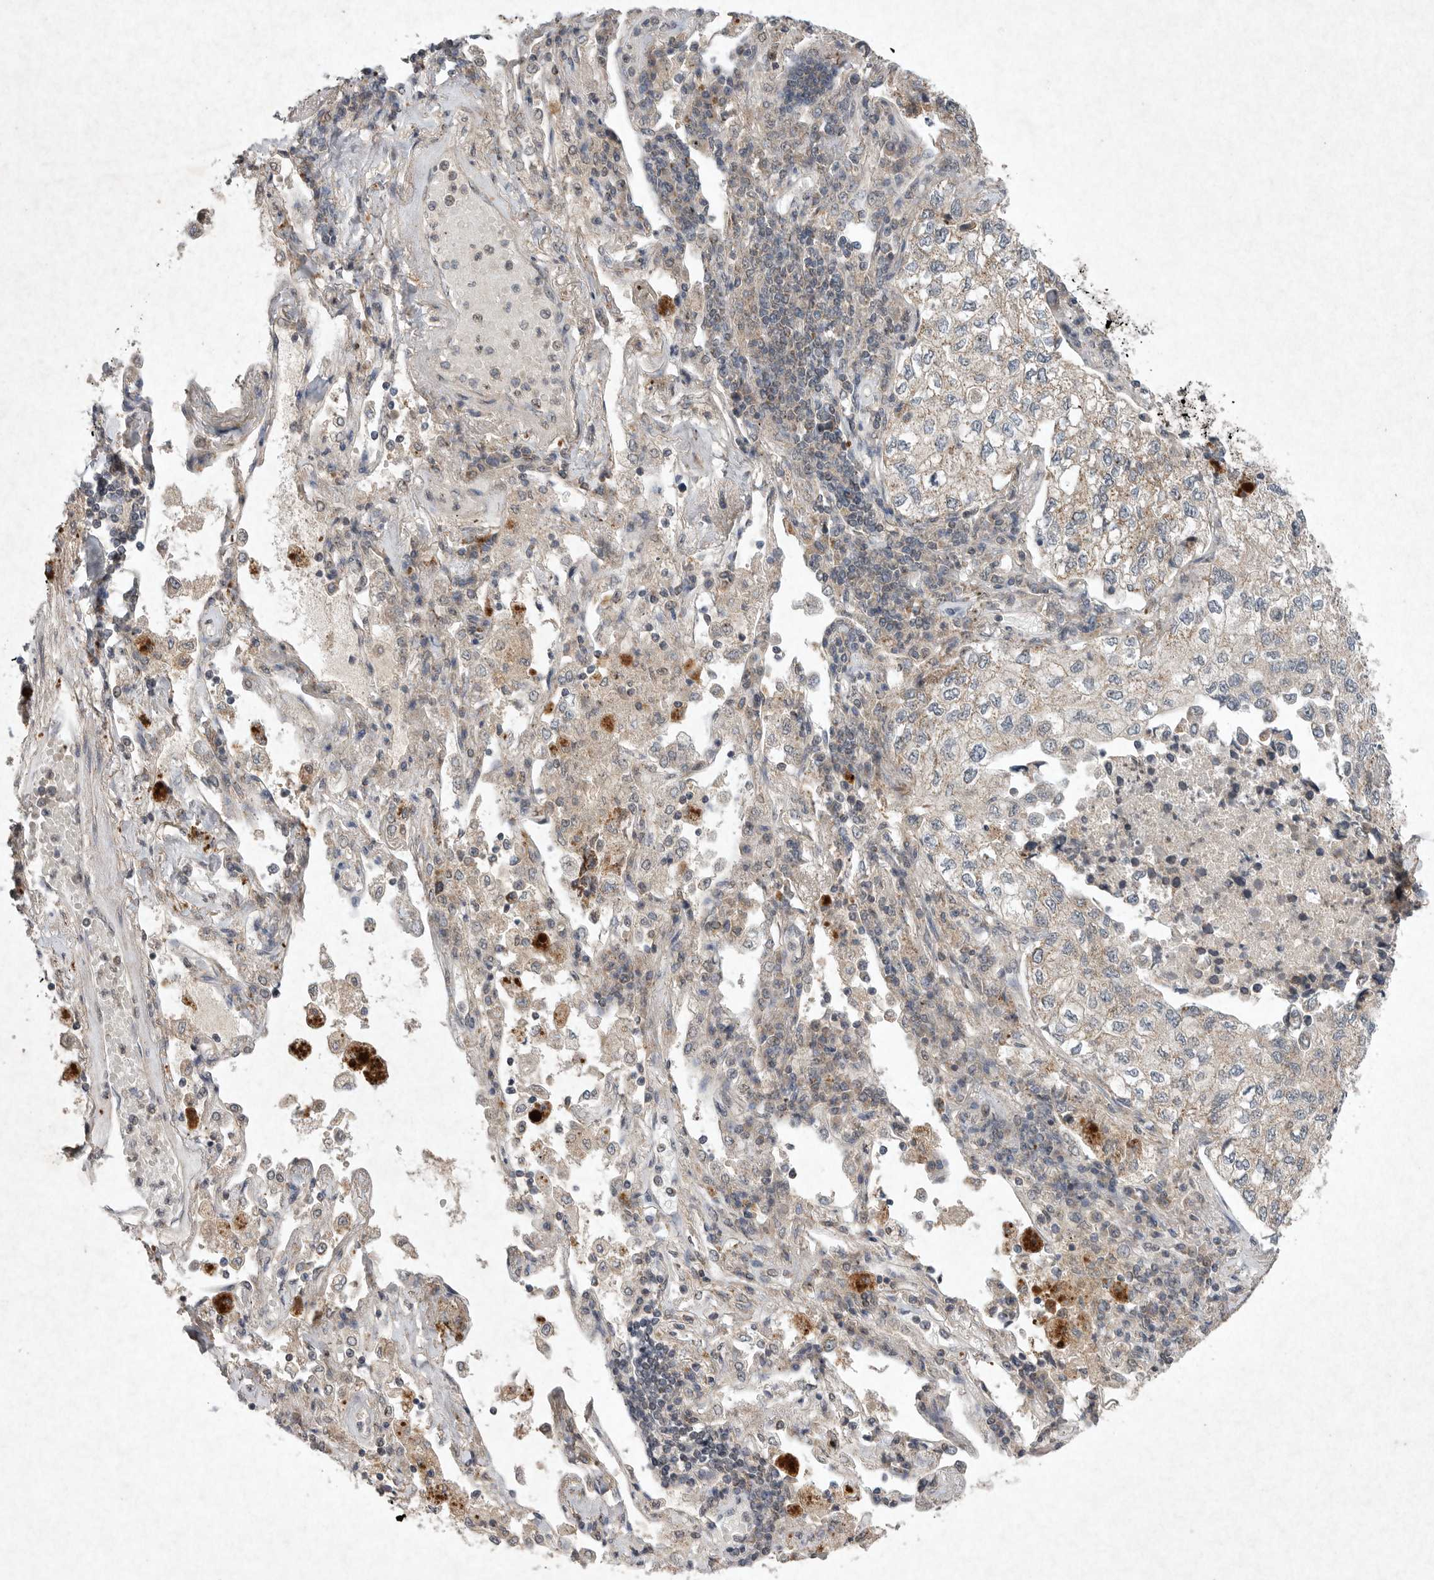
{"staining": {"intensity": "negative", "quantity": "none", "location": "none"}, "tissue": "lung cancer", "cell_type": "Tumor cells", "image_type": "cancer", "snomed": [{"axis": "morphology", "description": "Adenocarcinoma, NOS"}, {"axis": "topography", "description": "Lung"}], "caption": "Lung adenocarcinoma was stained to show a protein in brown. There is no significant expression in tumor cells.", "gene": "DDR1", "patient": {"sex": "male", "age": 63}}